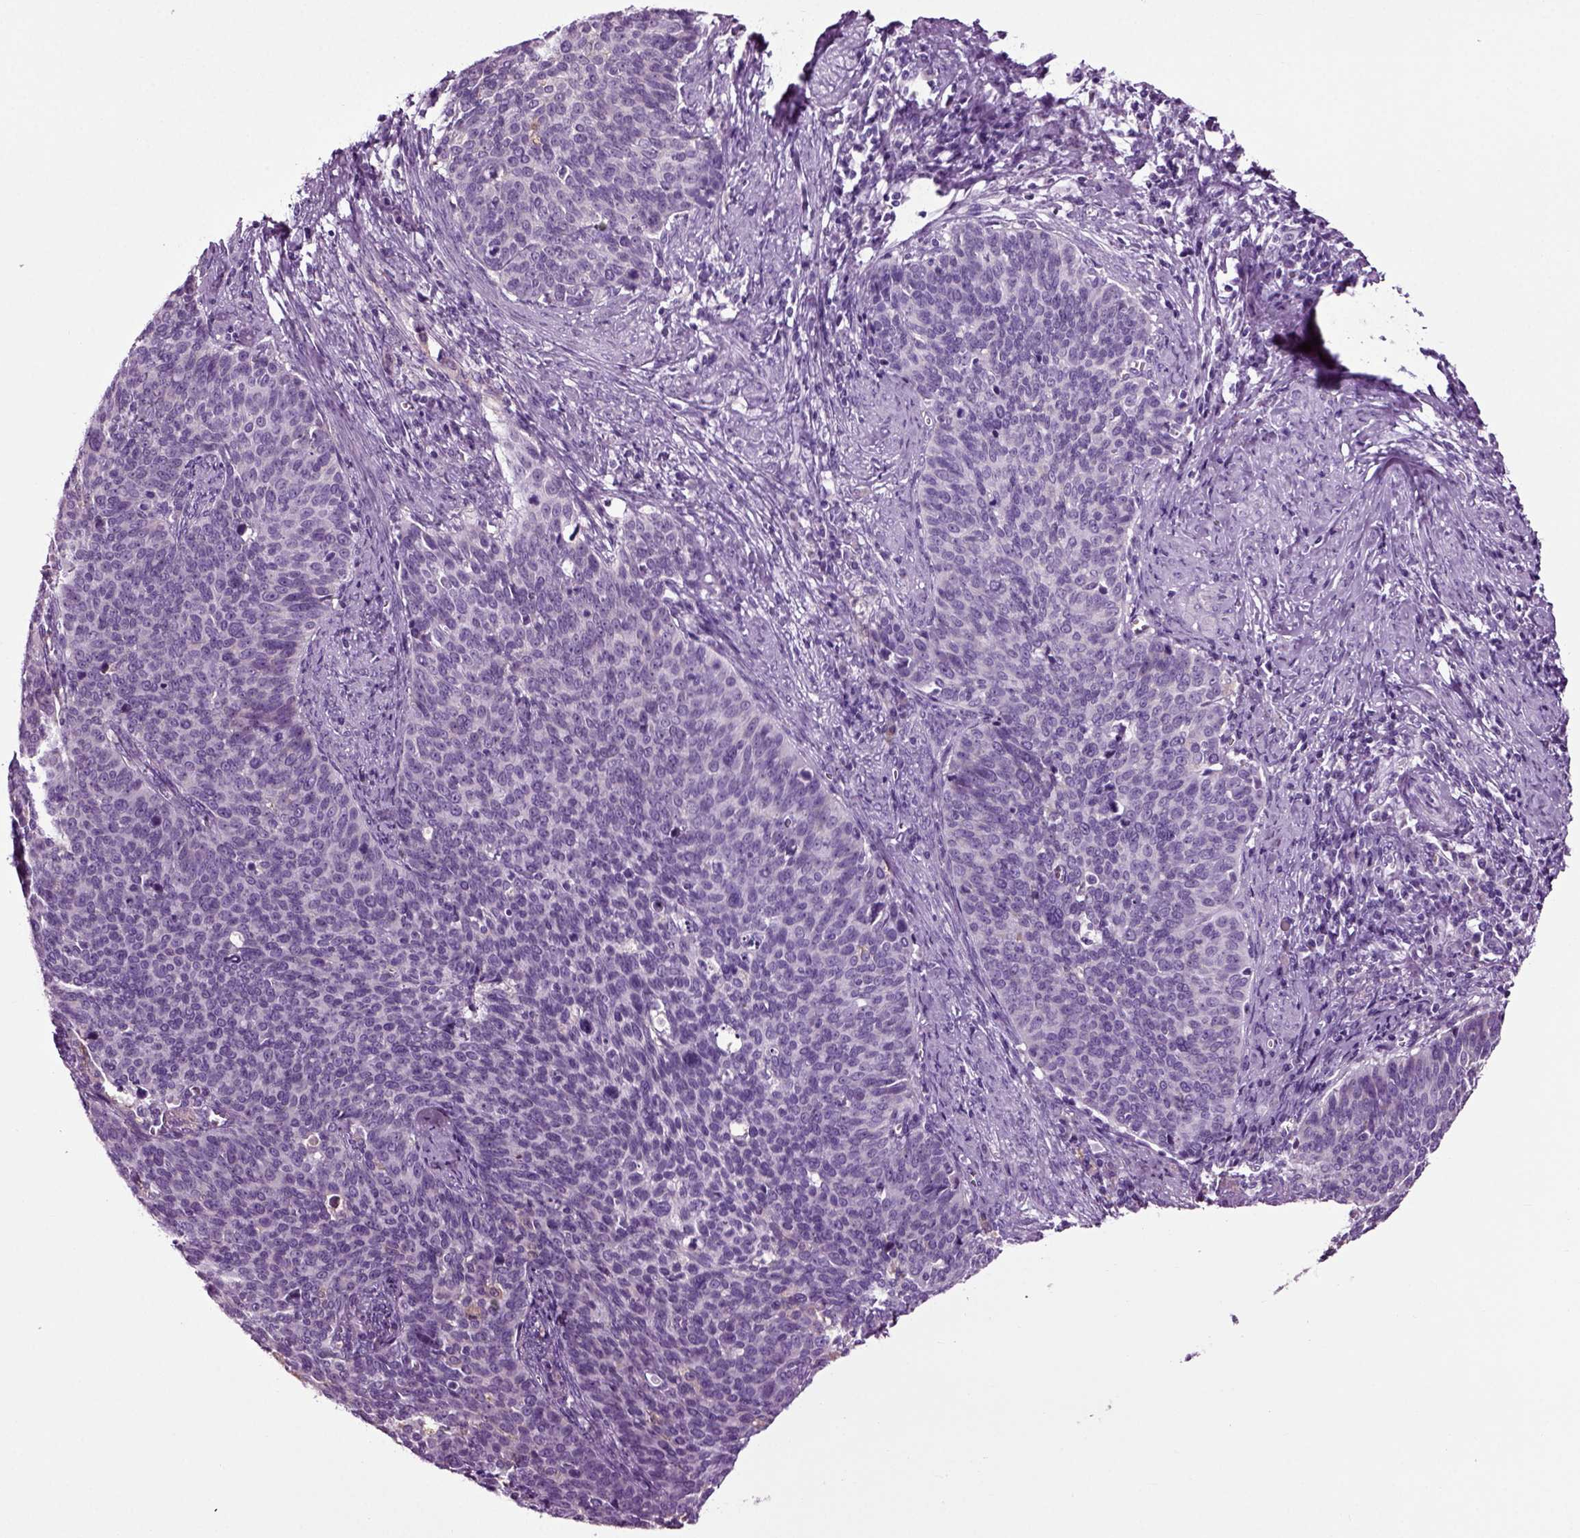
{"staining": {"intensity": "weak", "quantity": "<25%", "location": "cytoplasmic/membranous"}, "tissue": "cervical cancer", "cell_type": "Tumor cells", "image_type": "cancer", "snomed": [{"axis": "morphology", "description": "Normal tissue, NOS"}, {"axis": "morphology", "description": "Squamous cell carcinoma, NOS"}, {"axis": "topography", "description": "Cervix"}], "caption": "IHC photomicrograph of neoplastic tissue: cervical squamous cell carcinoma stained with DAB (3,3'-diaminobenzidine) demonstrates no significant protein staining in tumor cells.", "gene": "DNAH10", "patient": {"sex": "female", "age": 39}}